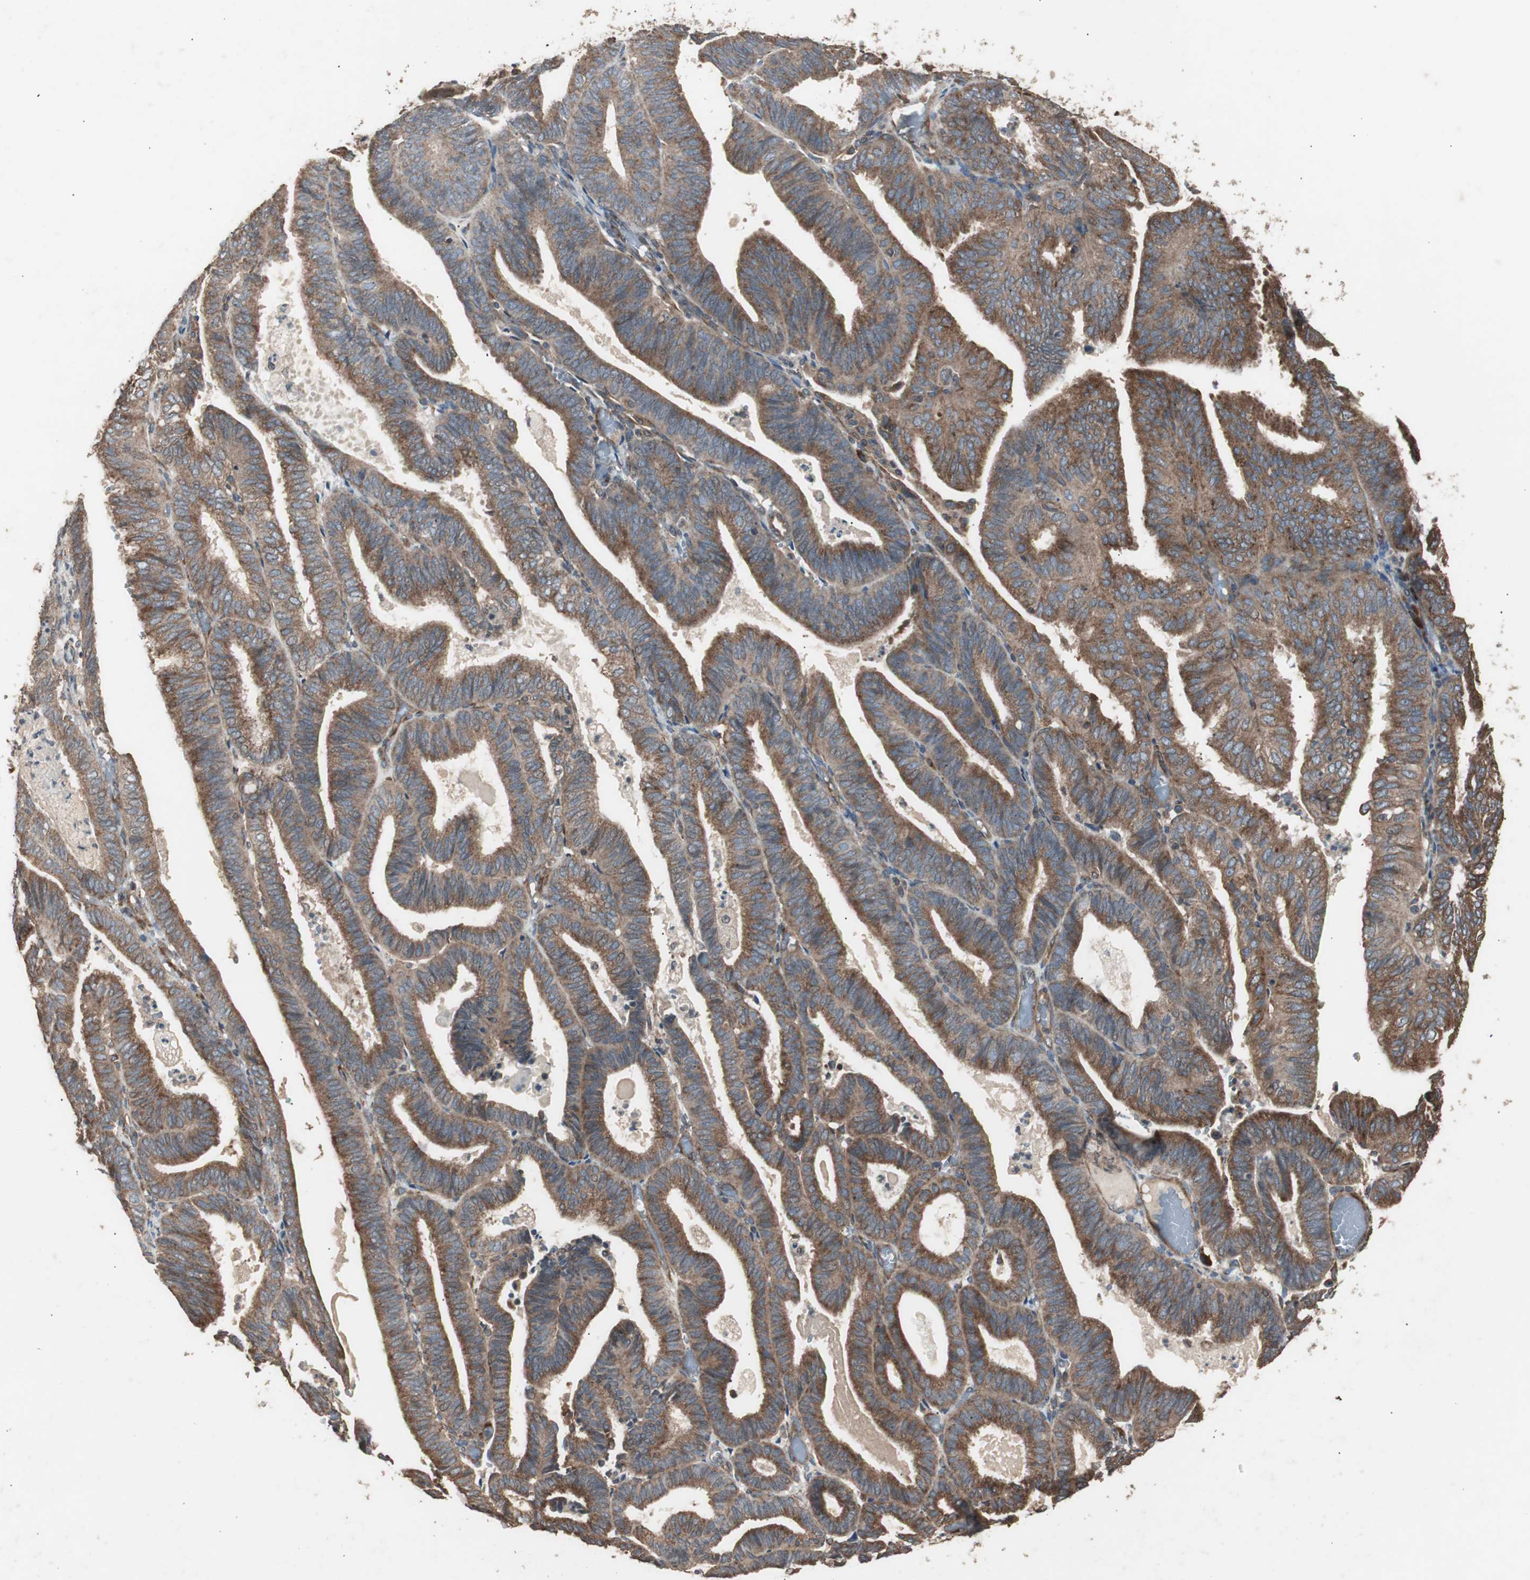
{"staining": {"intensity": "moderate", "quantity": ">75%", "location": "cytoplasmic/membranous"}, "tissue": "endometrial cancer", "cell_type": "Tumor cells", "image_type": "cancer", "snomed": [{"axis": "morphology", "description": "Adenocarcinoma, NOS"}, {"axis": "topography", "description": "Uterus"}], "caption": "The immunohistochemical stain shows moderate cytoplasmic/membranous positivity in tumor cells of endometrial adenocarcinoma tissue. The protein is shown in brown color, while the nuclei are stained blue.", "gene": "LZTS1", "patient": {"sex": "female", "age": 60}}